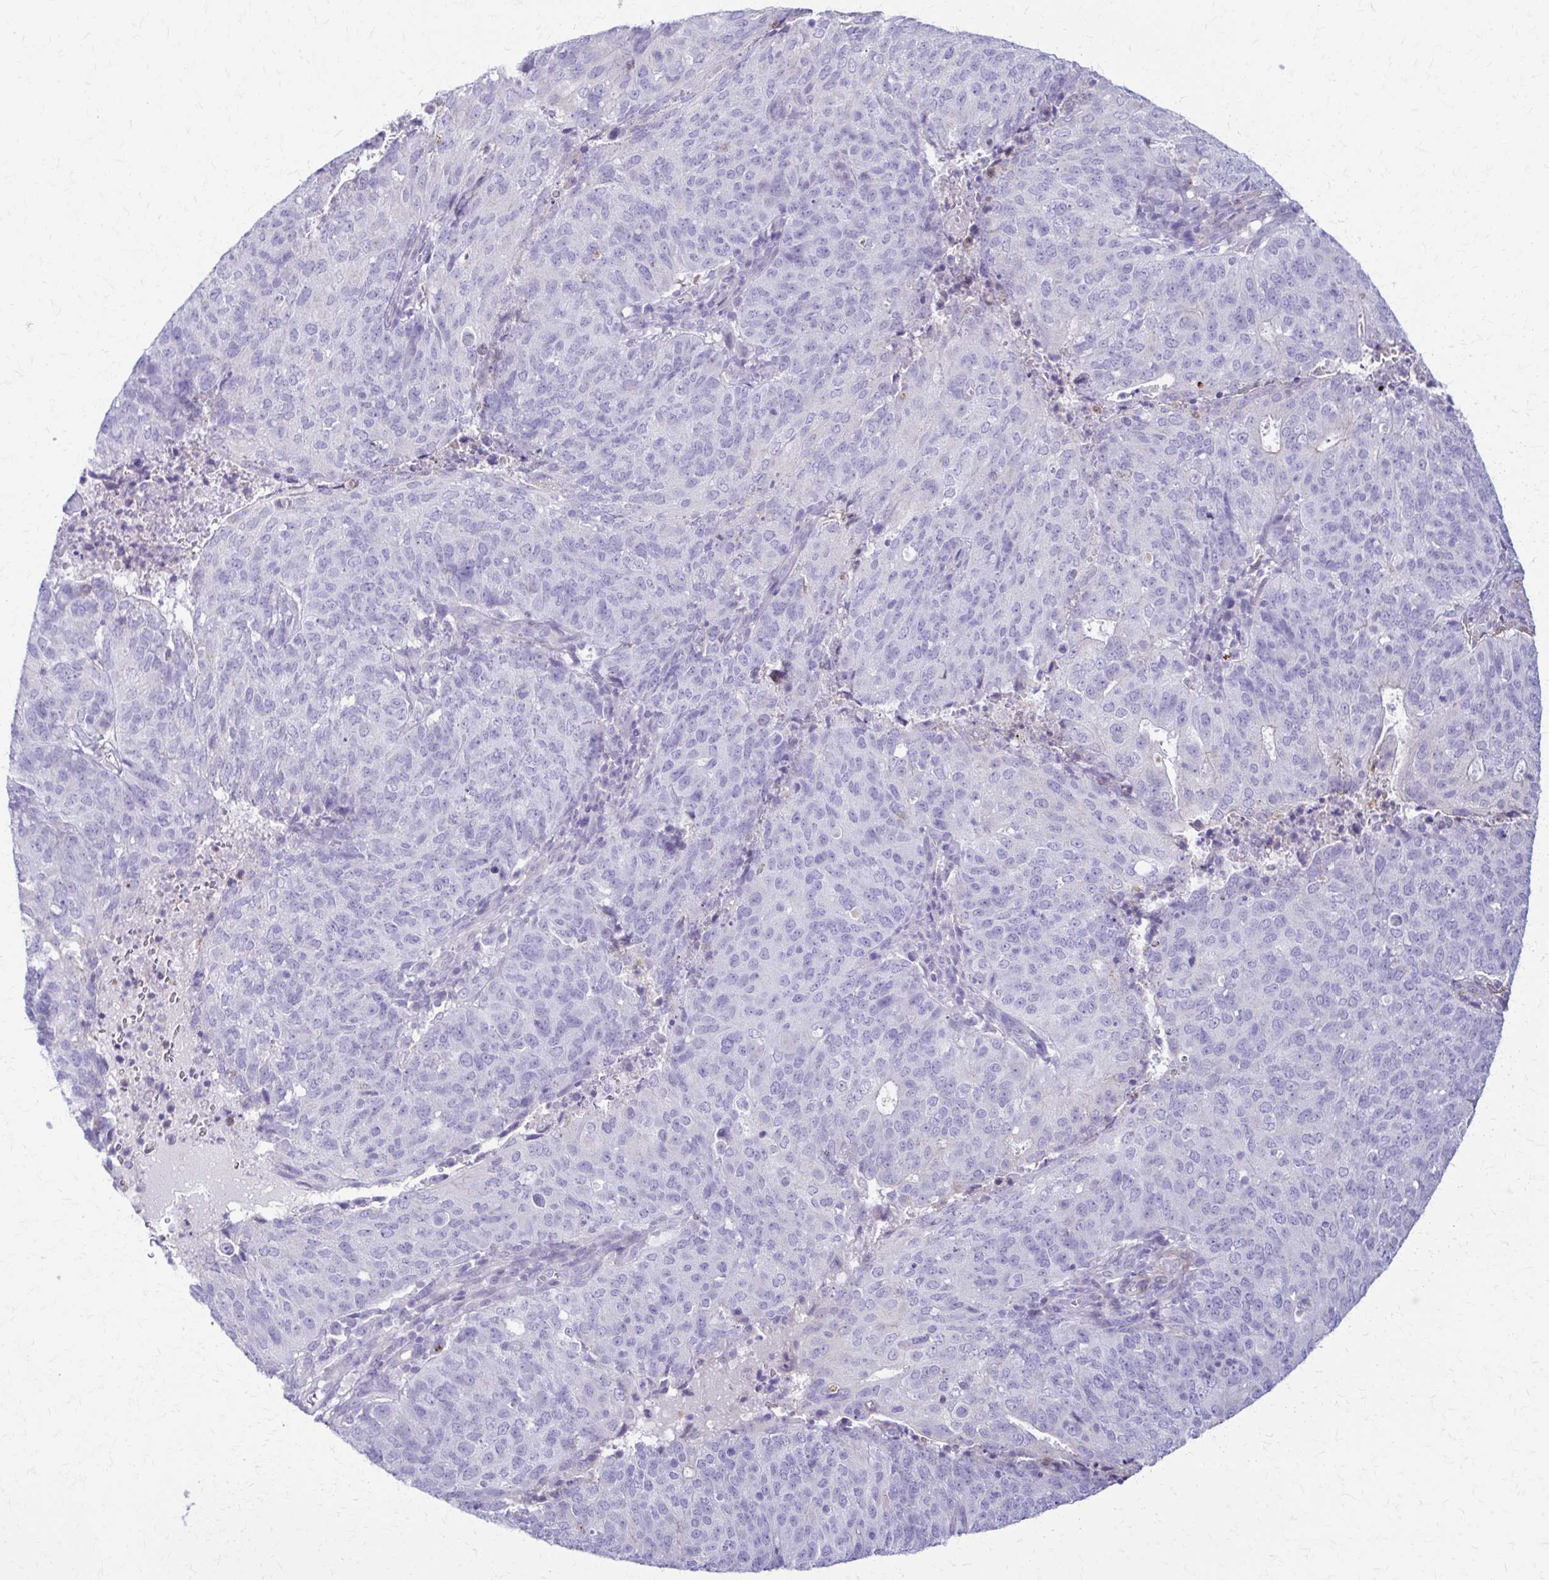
{"staining": {"intensity": "negative", "quantity": "none", "location": "none"}, "tissue": "endometrial cancer", "cell_type": "Tumor cells", "image_type": "cancer", "snomed": [{"axis": "morphology", "description": "Adenocarcinoma, NOS"}, {"axis": "topography", "description": "Endometrium"}], "caption": "Tumor cells show no significant positivity in endometrial adenocarcinoma.", "gene": "DSP", "patient": {"sex": "female", "age": 82}}